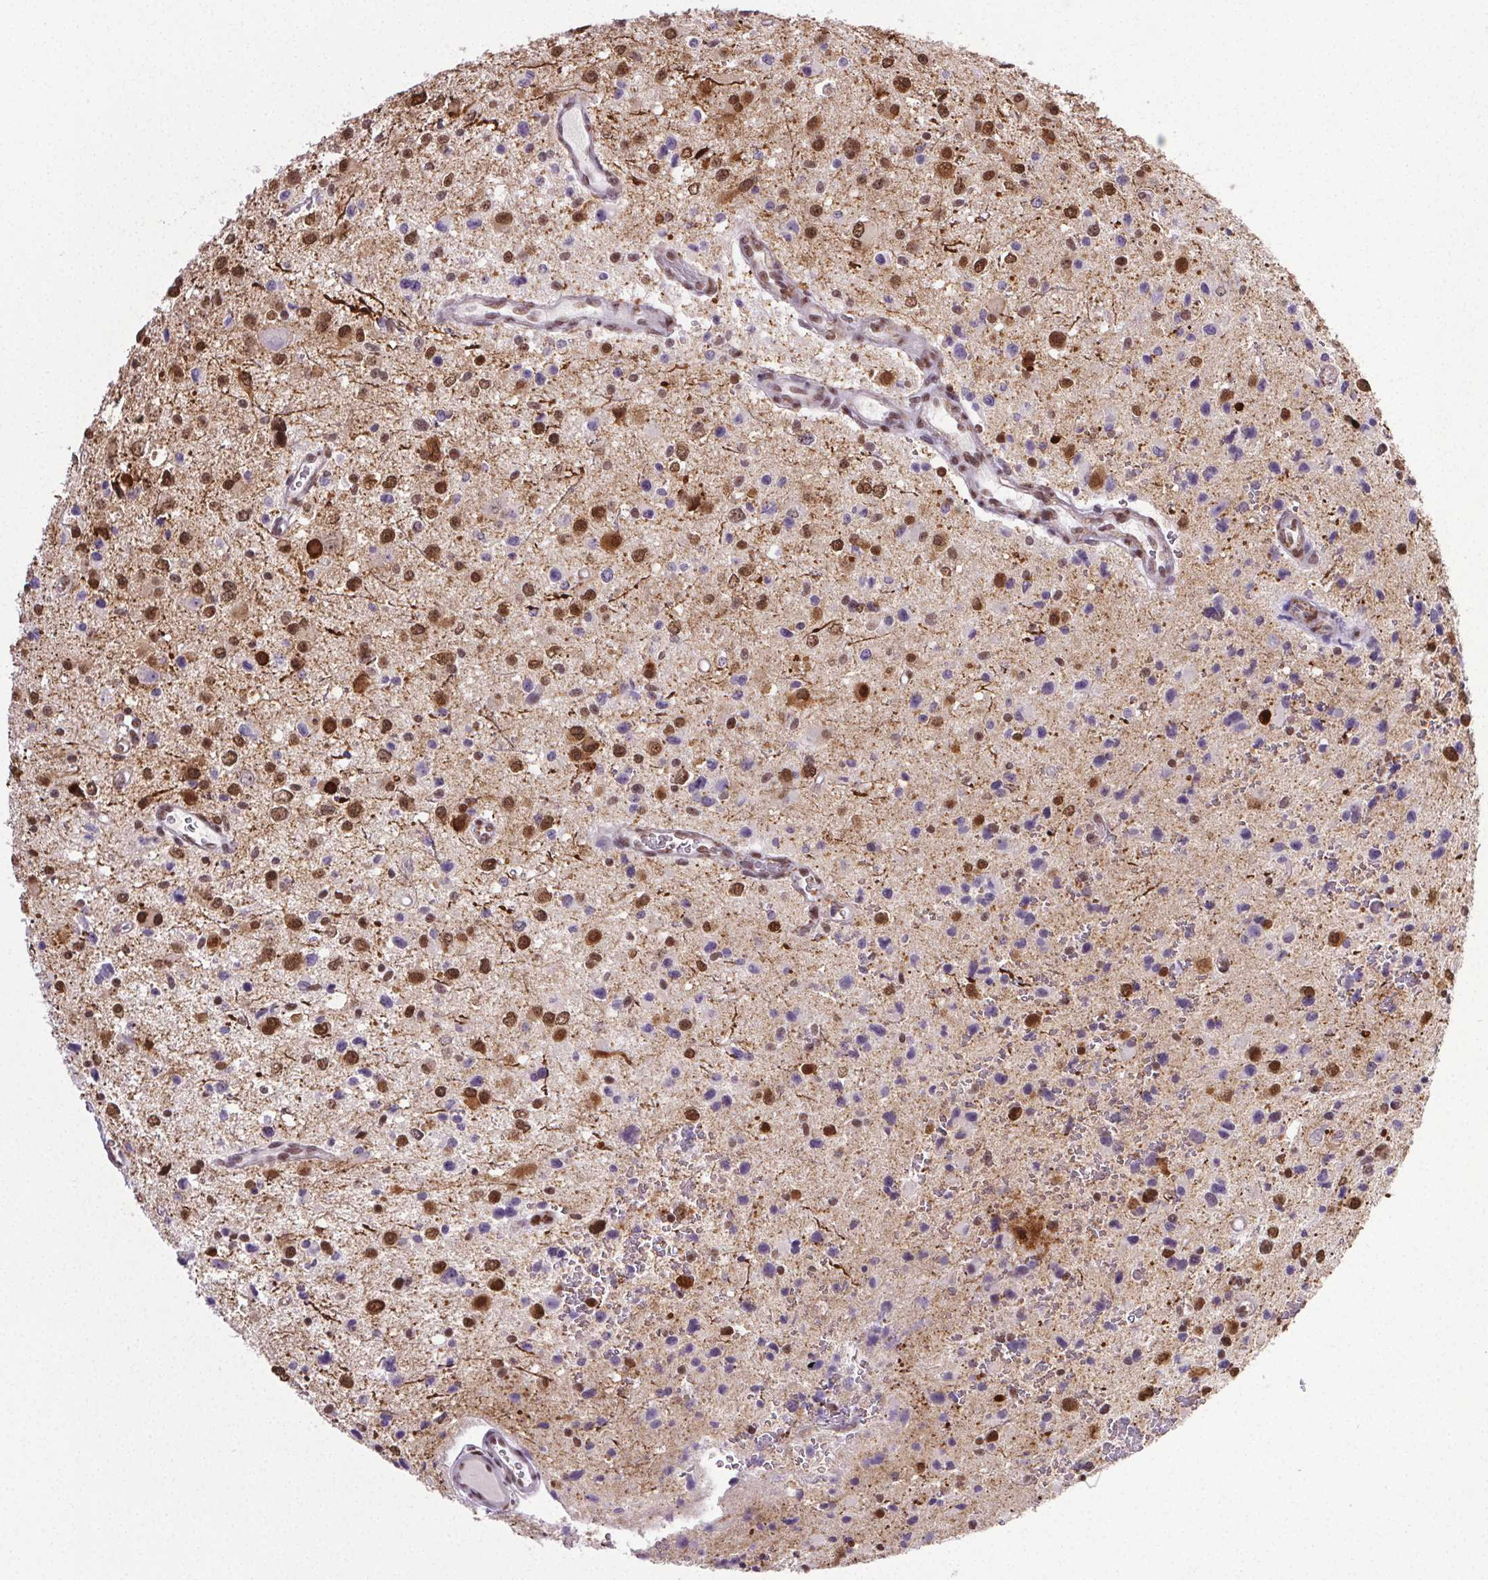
{"staining": {"intensity": "moderate", "quantity": ">75%", "location": "nuclear"}, "tissue": "glioma", "cell_type": "Tumor cells", "image_type": "cancer", "snomed": [{"axis": "morphology", "description": "Glioma, malignant, Low grade"}, {"axis": "topography", "description": "Brain"}], "caption": "Approximately >75% of tumor cells in human low-grade glioma (malignant) reveal moderate nuclear protein staining as visualized by brown immunohistochemical staining.", "gene": "GP6", "patient": {"sex": "male", "age": 43}}